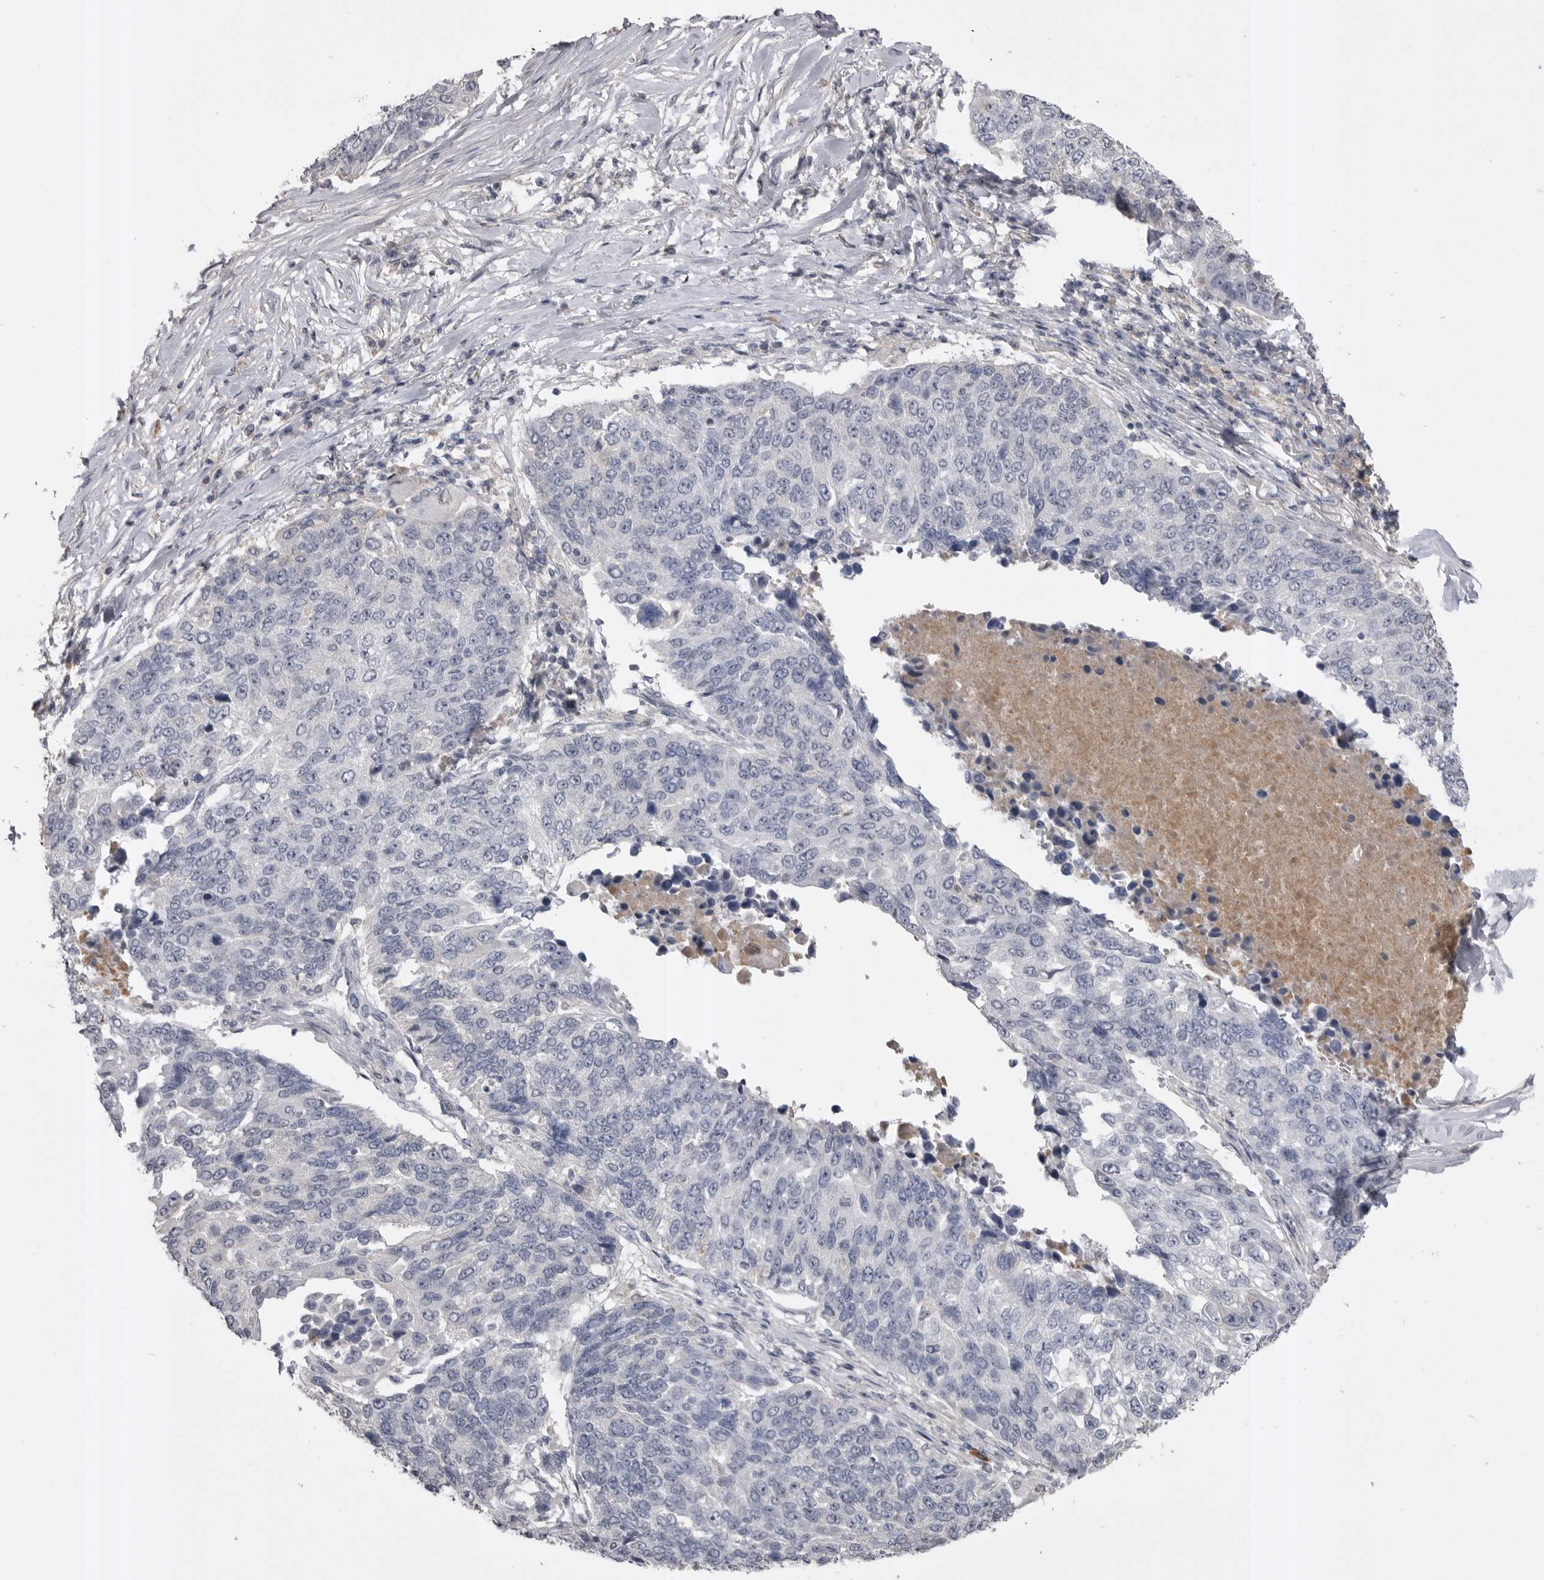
{"staining": {"intensity": "negative", "quantity": "none", "location": "none"}, "tissue": "lung cancer", "cell_type": "Tumor cells", "image_type": "cancer", "snomed": [{"axis": "morphology", "description": "Squamous cell carcinoma, NOS"}, {"axis": "topography", "description": "Lung"}], "caption": "The IHC image has no significant expression in tumor cells of lung cancer (squamous cell carcinoma) tissue.", "gene": "AHSG", "patient": {"sex": "male", "age": 66}}